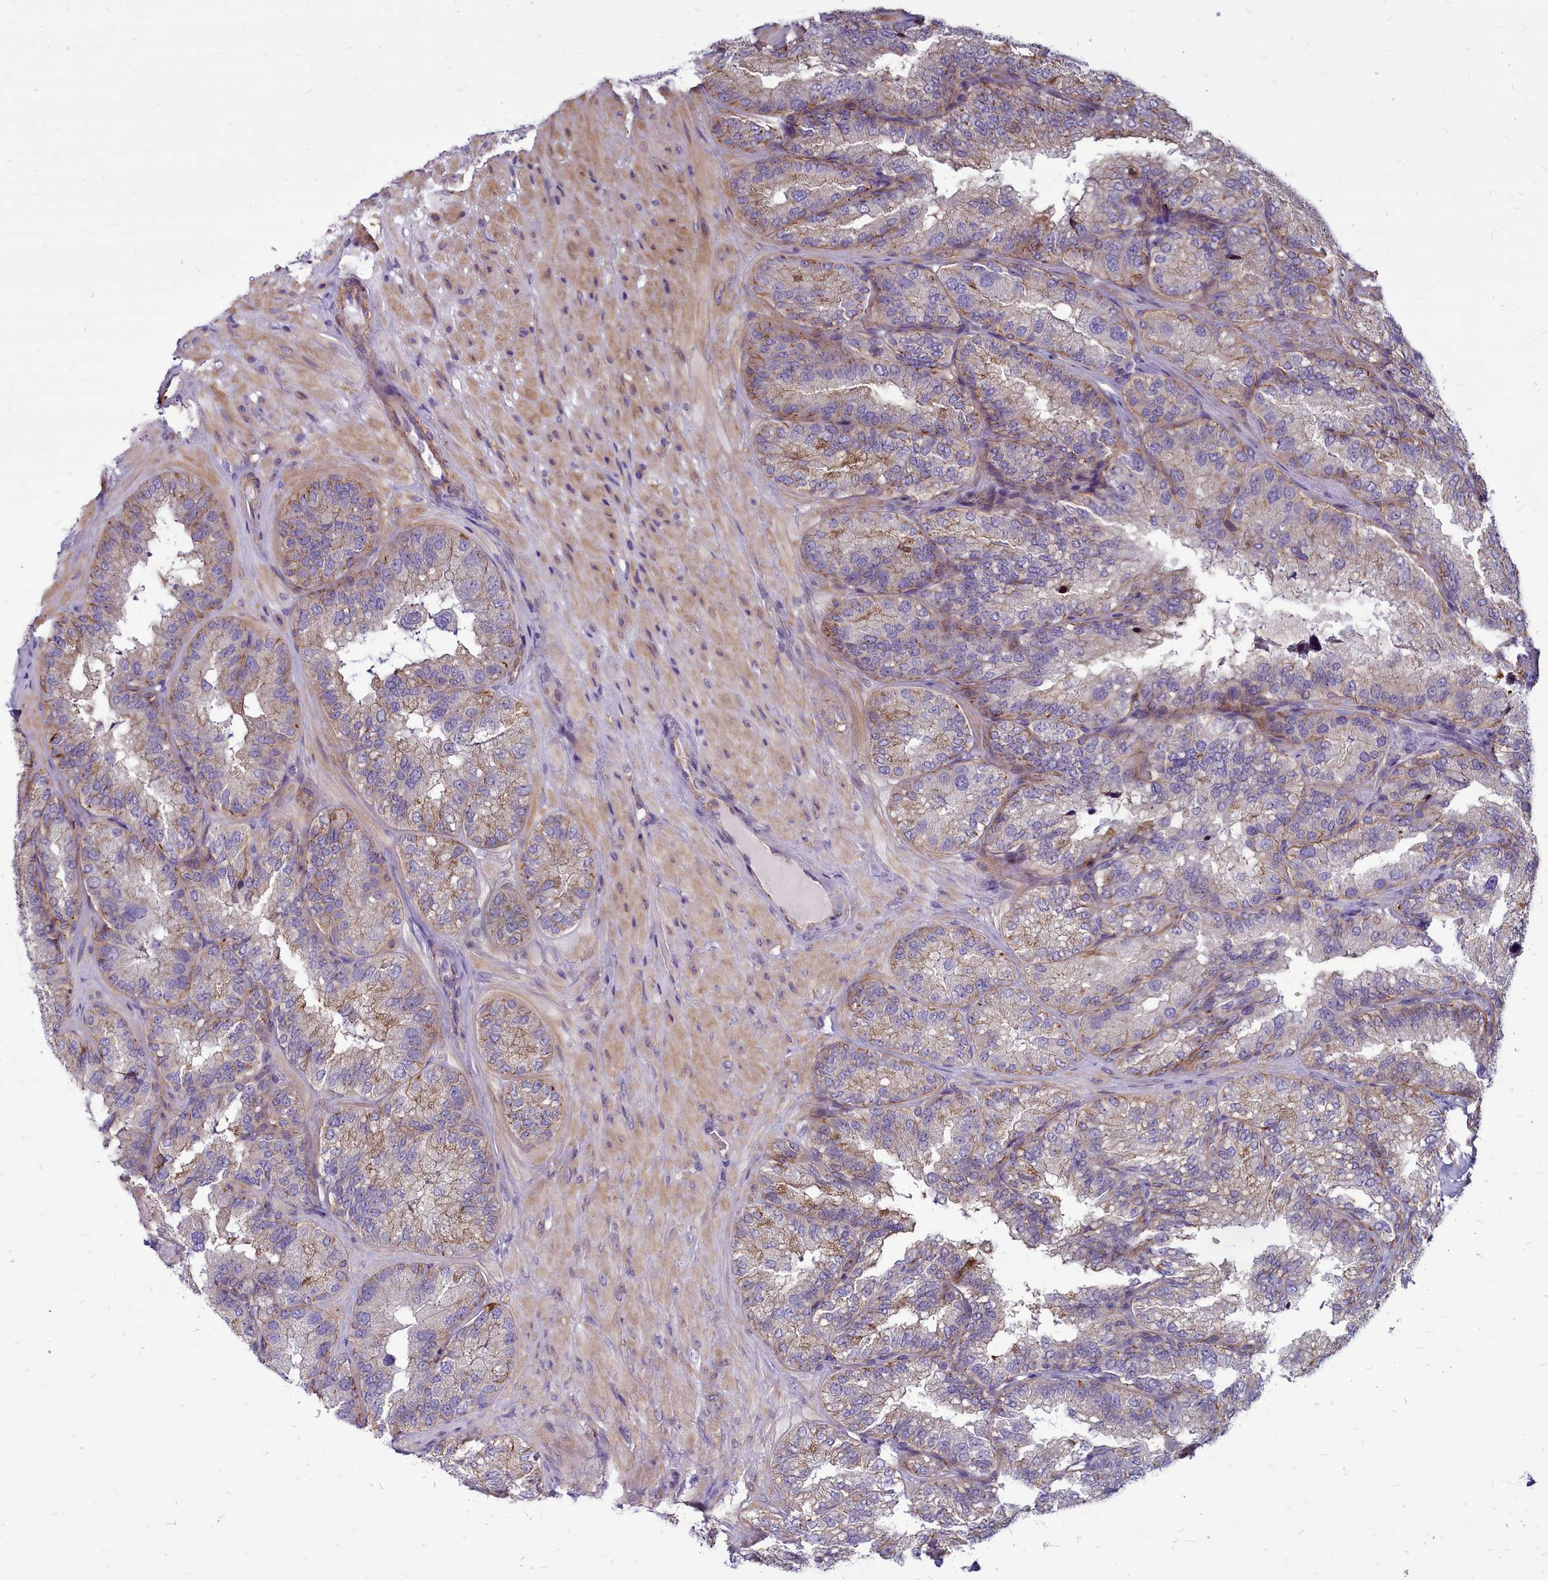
{"staining": {"intensity": "weak", "quantity": "25%-75%", "location": "cytoplasmic/membranous"}, "tissue": "seminal vesicle", "cell_type": "Glandular cells", "image_type": "normal", "snomed": [{"axis": "morphology", "description": "Normal tissue, NOS"}, {"axis": "topography", "description": "Seminal veicle"}], "caption": "Glandular cells show weak cytoplasmic/membranous expression in approximately 25%-75% of cells in normal seminal vesicle.", "gene": "TTC5", "patient": {"sex": "male", "age": 58}}